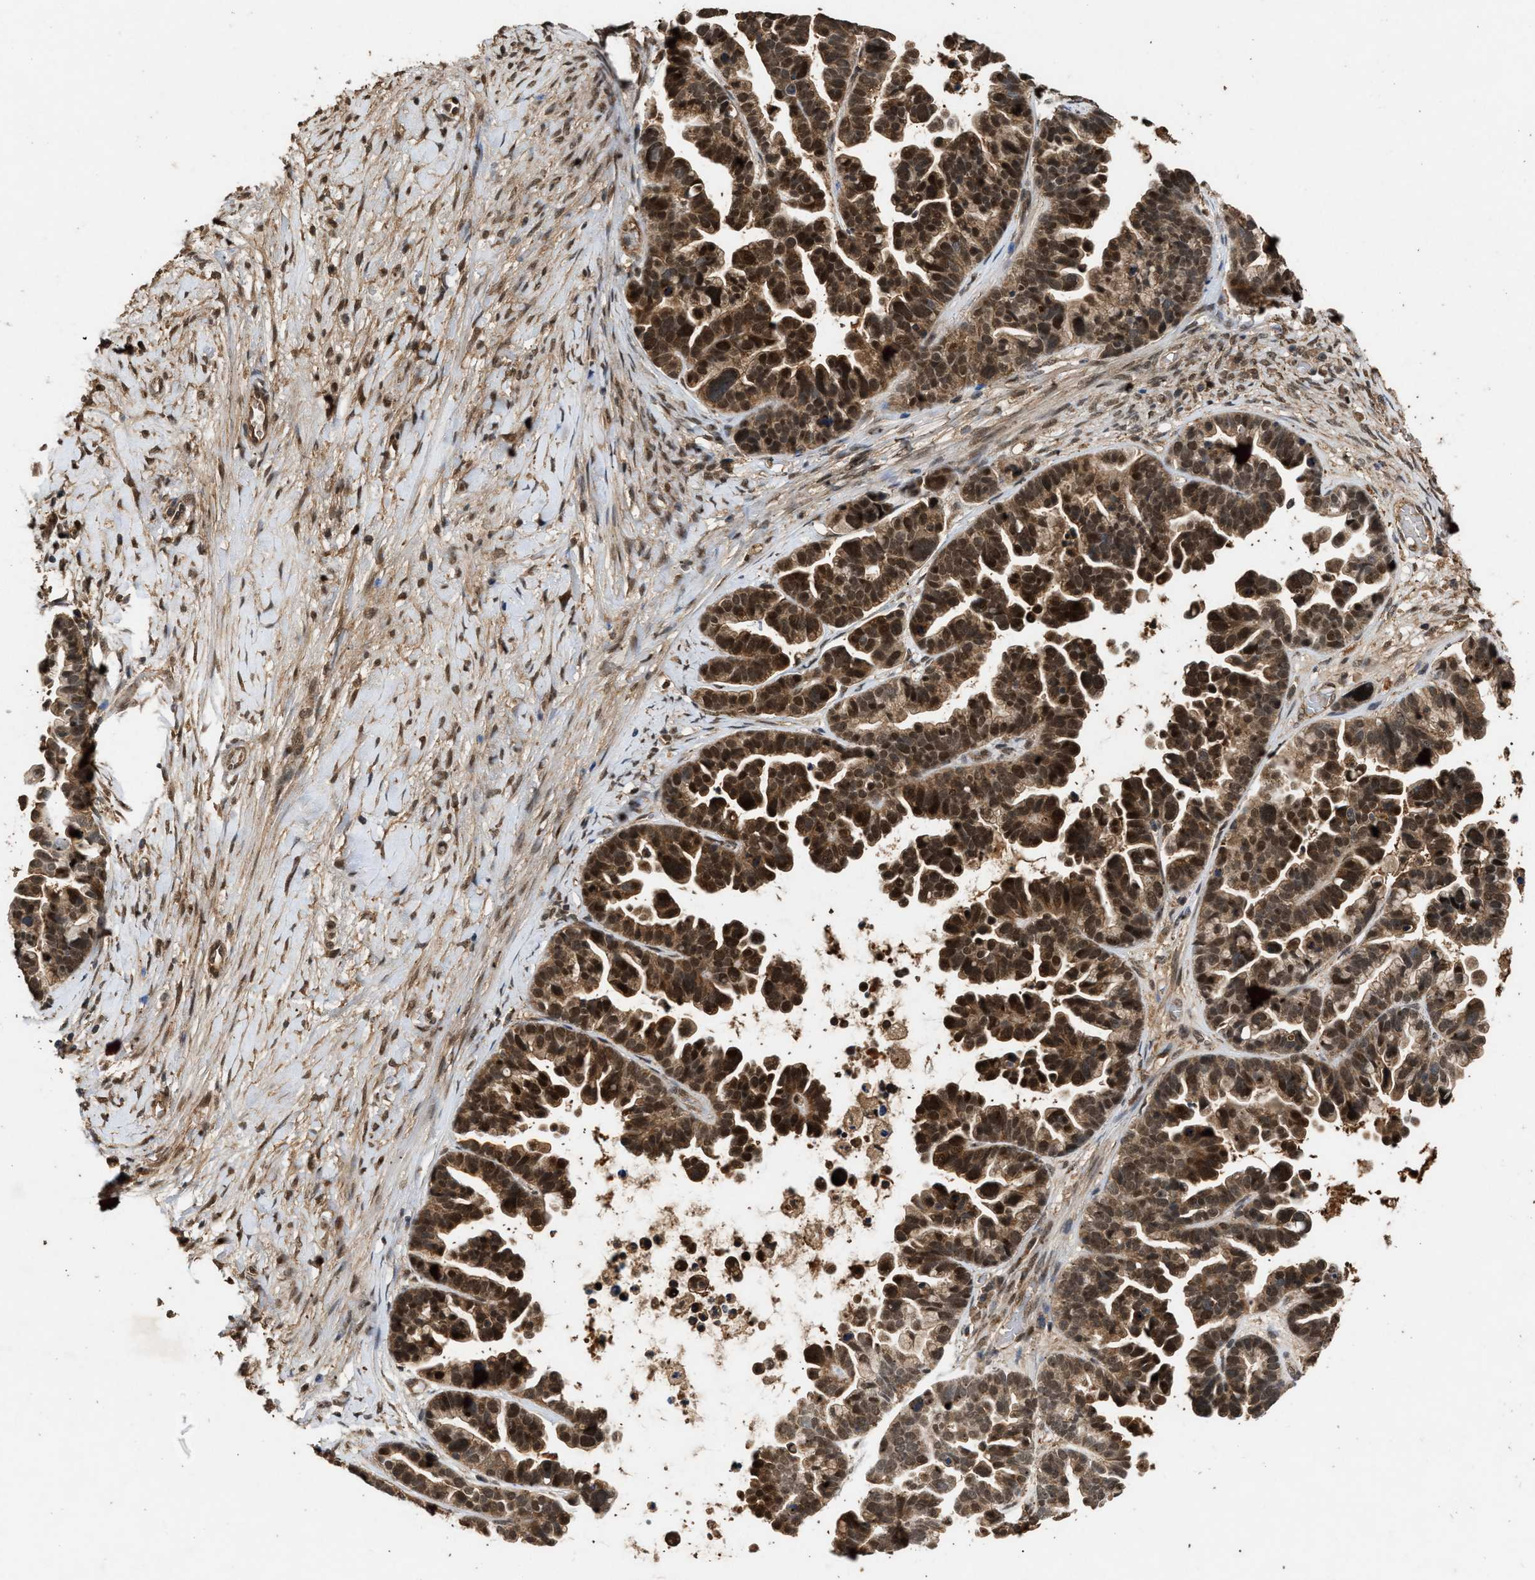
{"staining": {"intensity": "moderate", "quantity": ">75%", "location": "cytoplasmic/membranous,nuclear"}, "tissue": "ovarian cancer", "cell_type": "Tumor cells", "image_type": "cancer", "snomed": [{"axis": "morphology", "description": "Cystadenocarcinoma, serous, NOS"}, {"axis": "topography", "description": "Ovary"}], "caption": "Serous cystadenocarcinoma (ovarian) stained with a protein marker demonstrates moderate staining in tumor cells.", "gene": "RUSC2", "patient": {"sex": "female", "age": 56}}